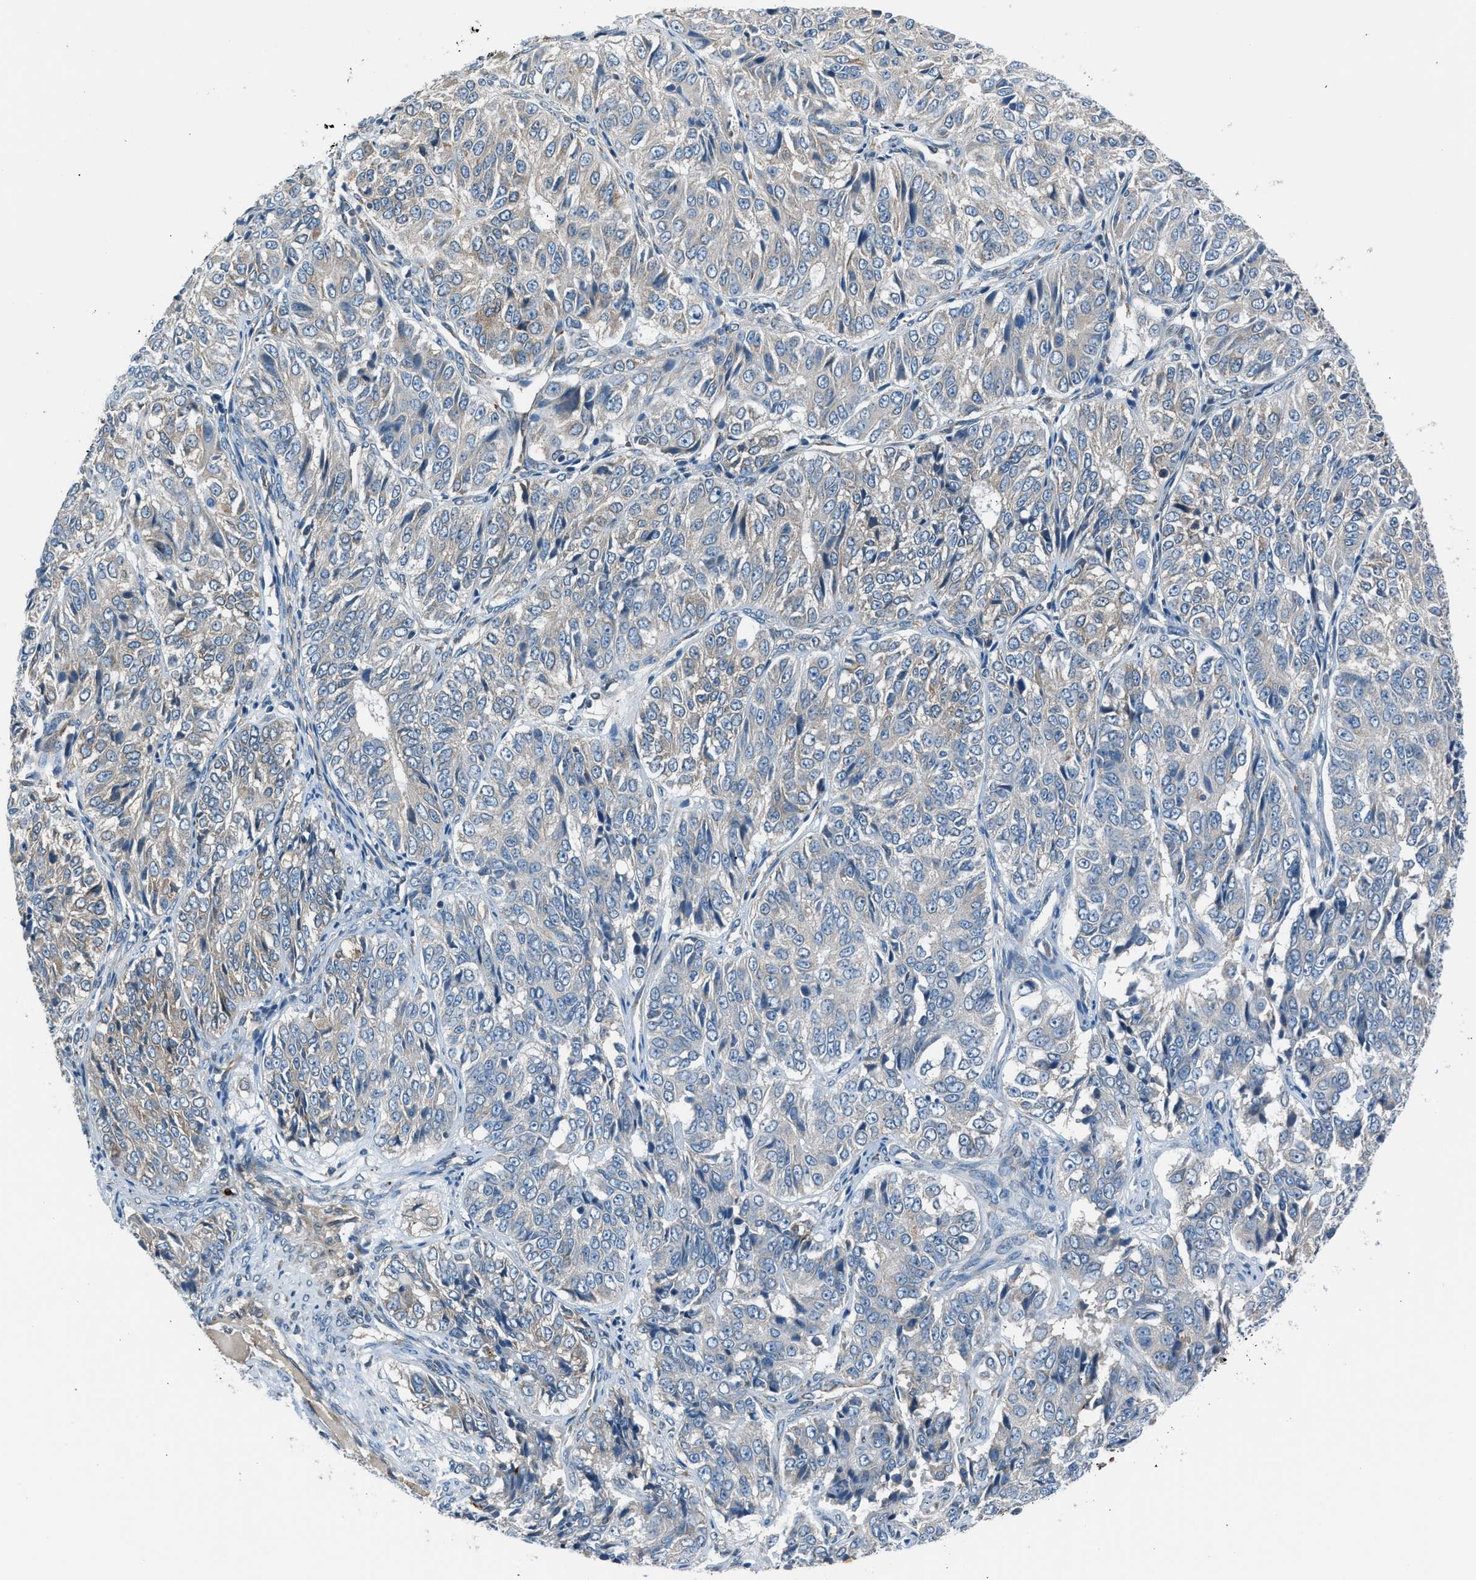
{"staining": {"intensity": "weak", "quantity": "<25%", "location": "cytoplasmic/membranous"}, "tissue": "ovarian cancer", "cell_type": "Tumor cells", "image_type": "cancer", "snomed": [{"axis": "morphology", "description": "Carcinoma, endometroid"}, {"axis": "topography", "description": "Ovary"}], "caption": "Immunohistochemistry (IHC) histopathology image of neoplastic tissue: ovarian endometroid carcinoma stained with DAB (3,3'-diaminobenzidine) displays no significant protein expression in tumor cells.", "gene": "LMBR1", "patient": {"sex": "female", "age": 51}}